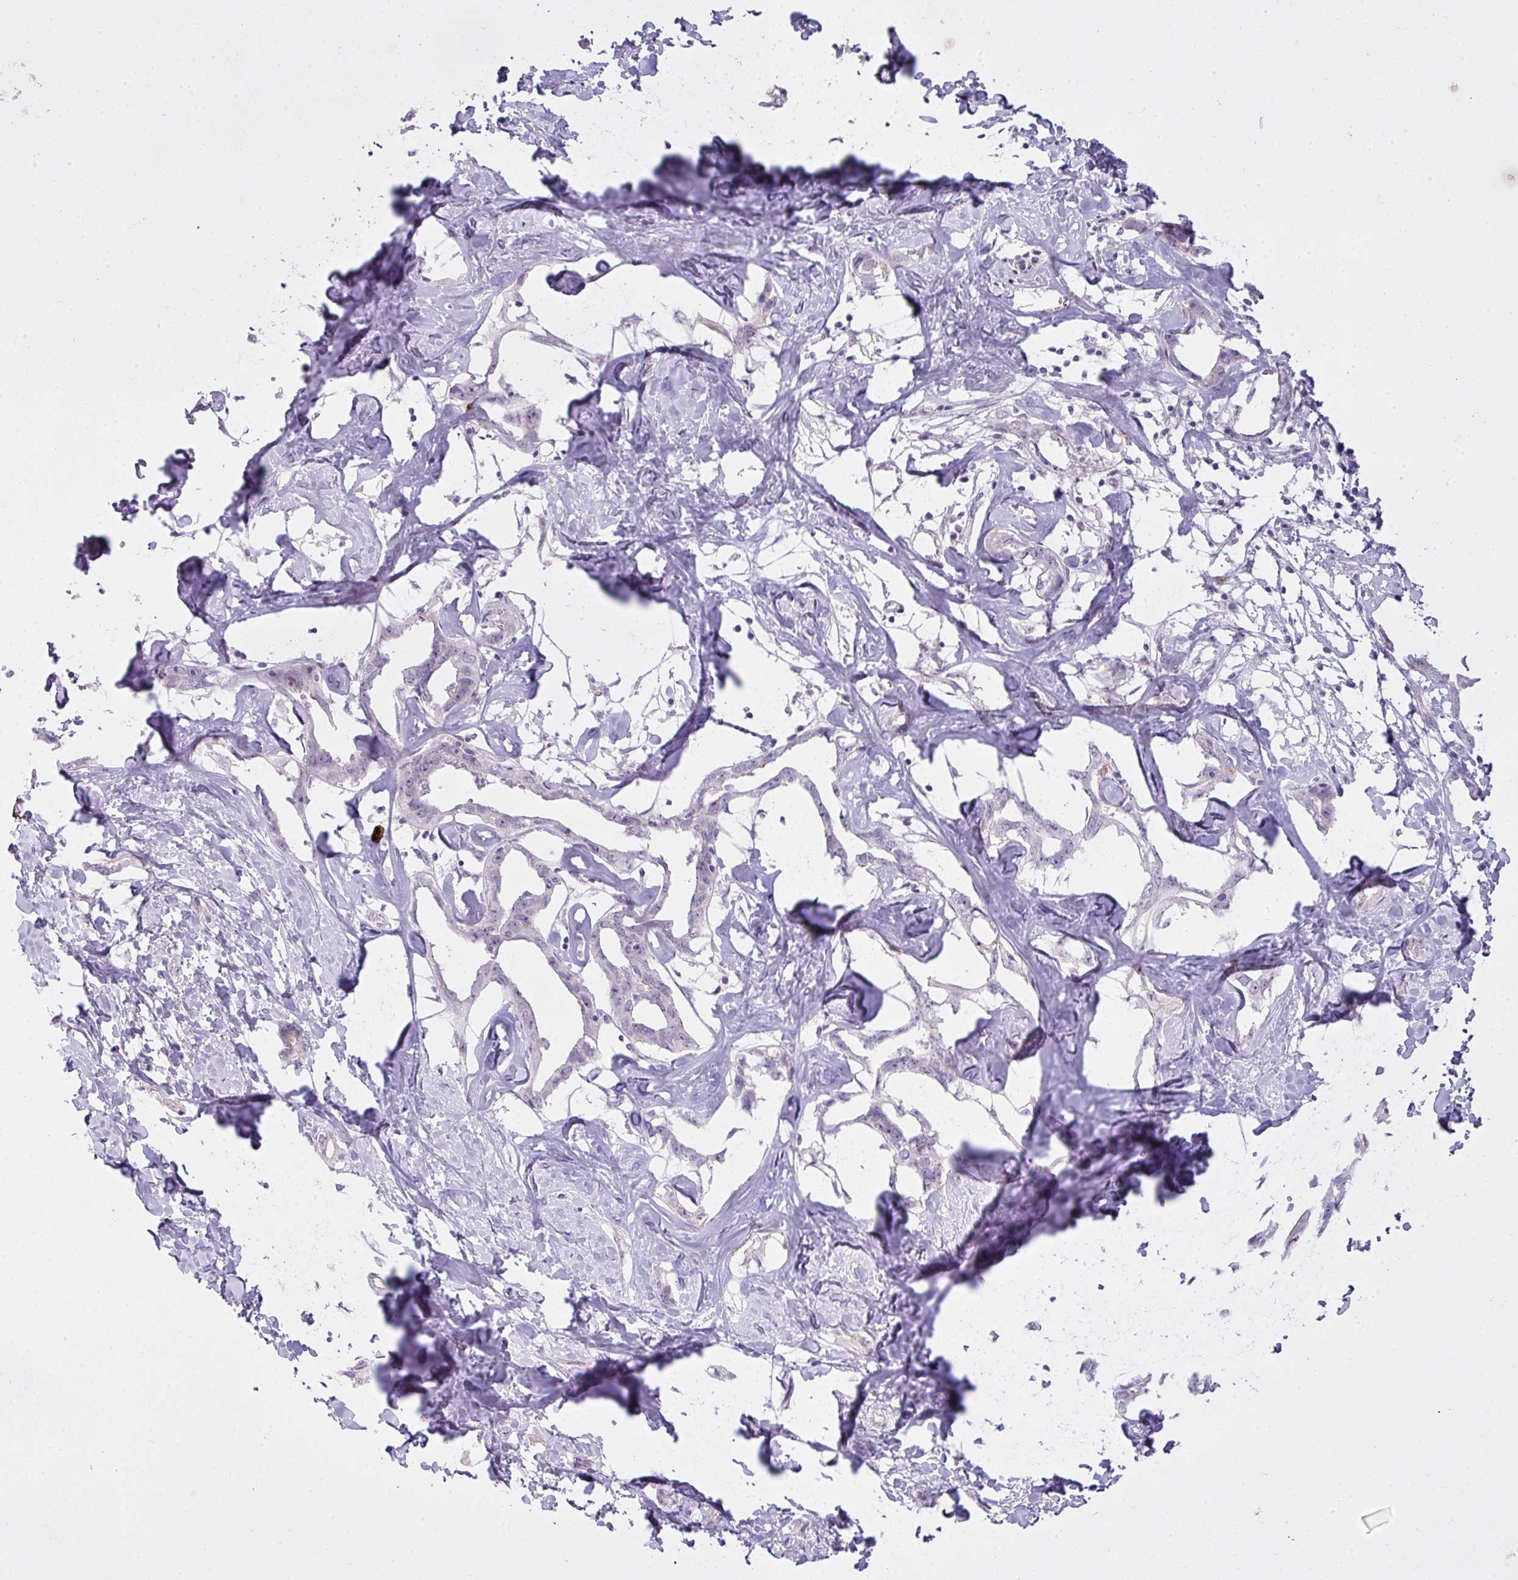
{"staining": {"intensity": "negative", "quantity": "none", "location": "none"}, "tissue": "liver cancer", "cell_type": "Tumor cells", "image_type": "cancer", "snomed": [{"axis": "morphology", "description": "Cholangiocarcinoma"}, {"axis": "topography", "description": "Liver"}], "caption": "Immunohistochemical staining of liver cancer demonstrates no significant staining in tumor cells.", "gene": "ZNF688", "patient": {"sex": "male", "age": 59}}